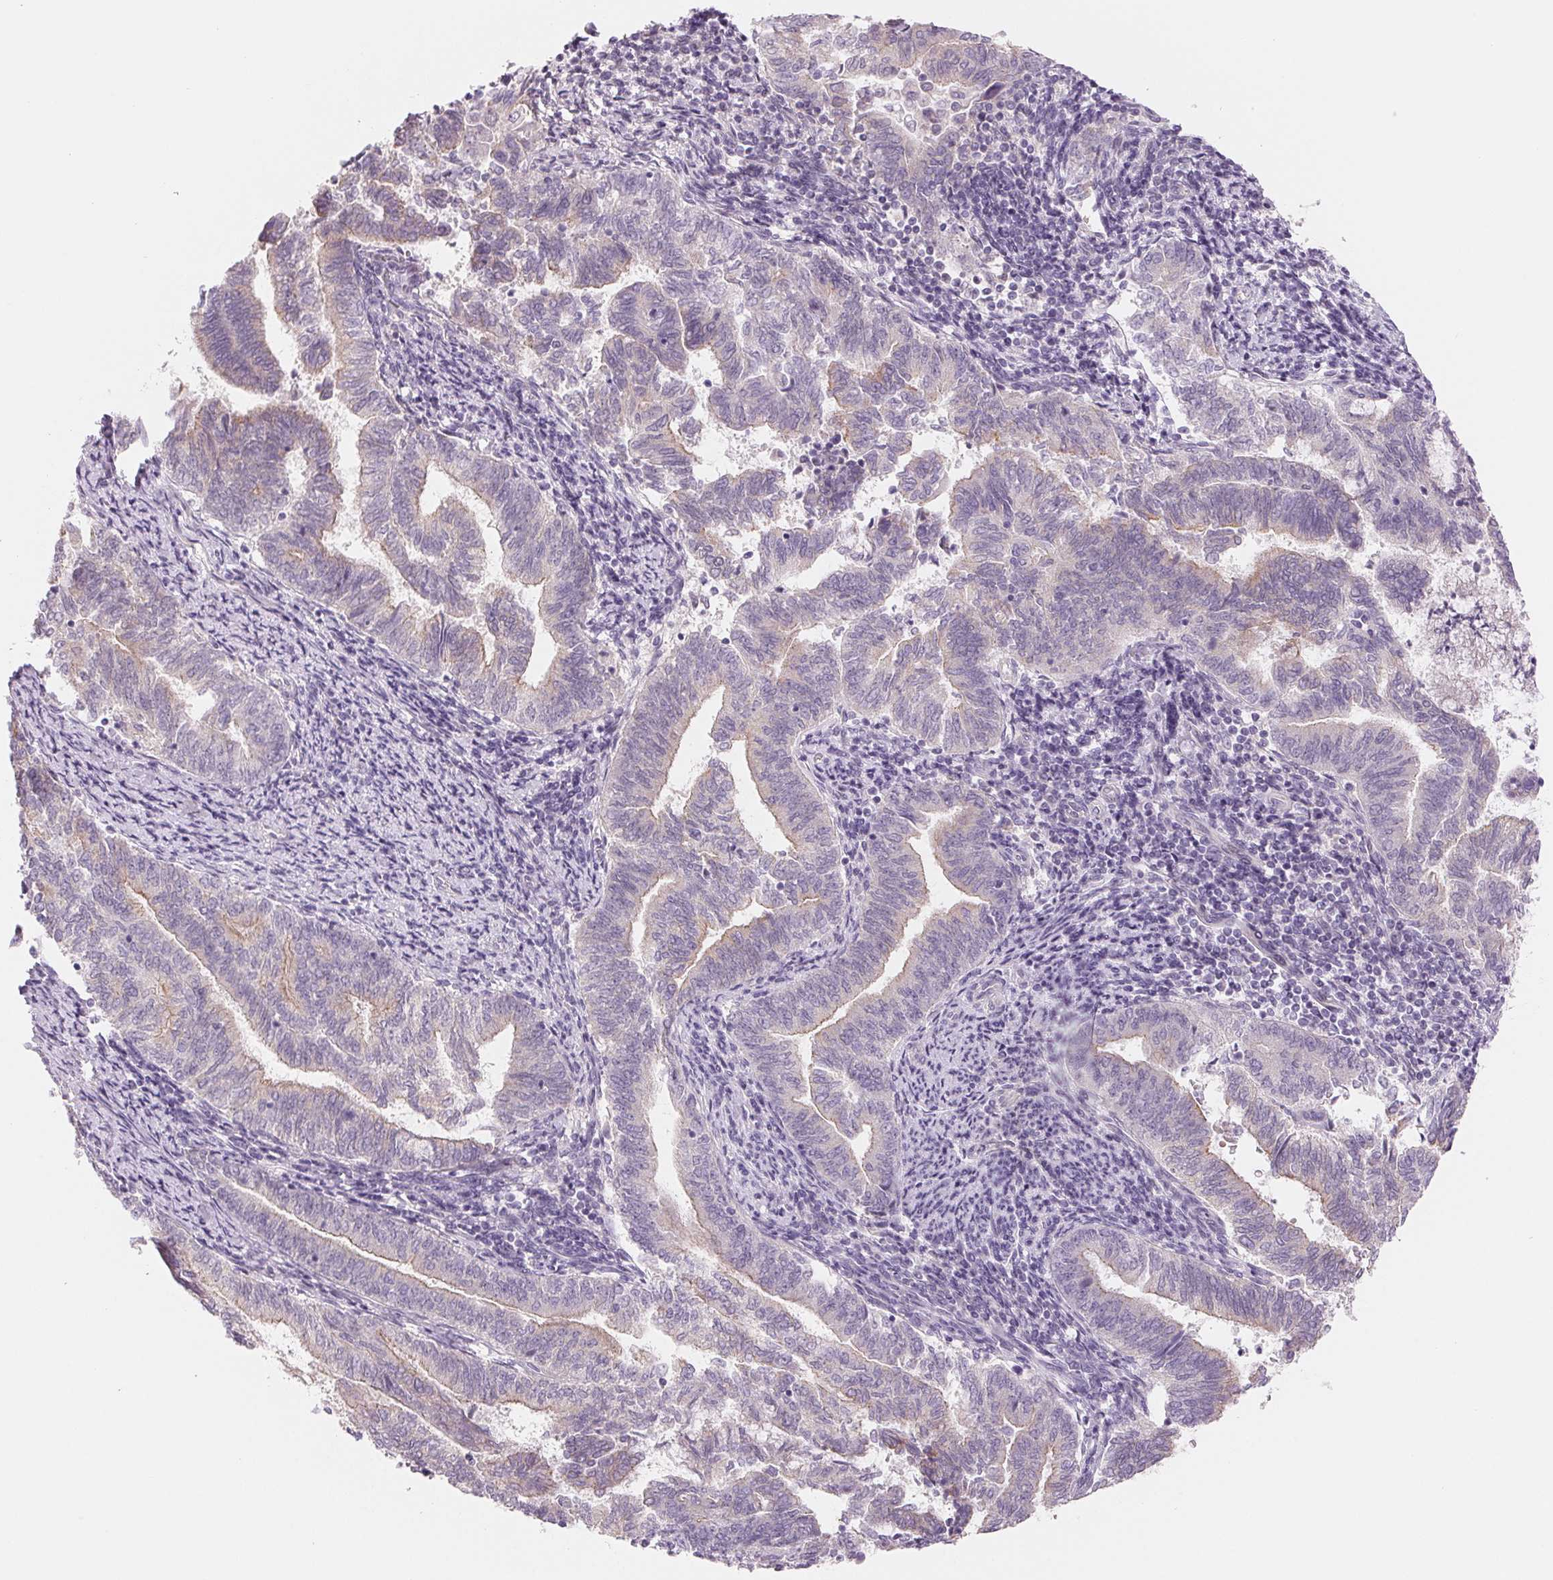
{"staining": {"intensity": "weak", "quantity": "<25%", "location": "cytoplasmic/membranous"}, "tissue": "endometrial cancer", "cell_type": "Tumor cells", "image_type": "cancer", "snomed": [{"axis": "morphology", "description": "Adenocarcinoma, NOS"}, {"axis": "topography", "description": "Endometrium"}], "caption": "DAB (3,3'-diaminobenzidine) immunohistochemical staining of human endometrial cancer shows no significant expression in tumor cells. (IHC, brightfield microscopy, high magnification).", "gene": "CCDC168", "patient": {"sex": "female", "age": 65}}